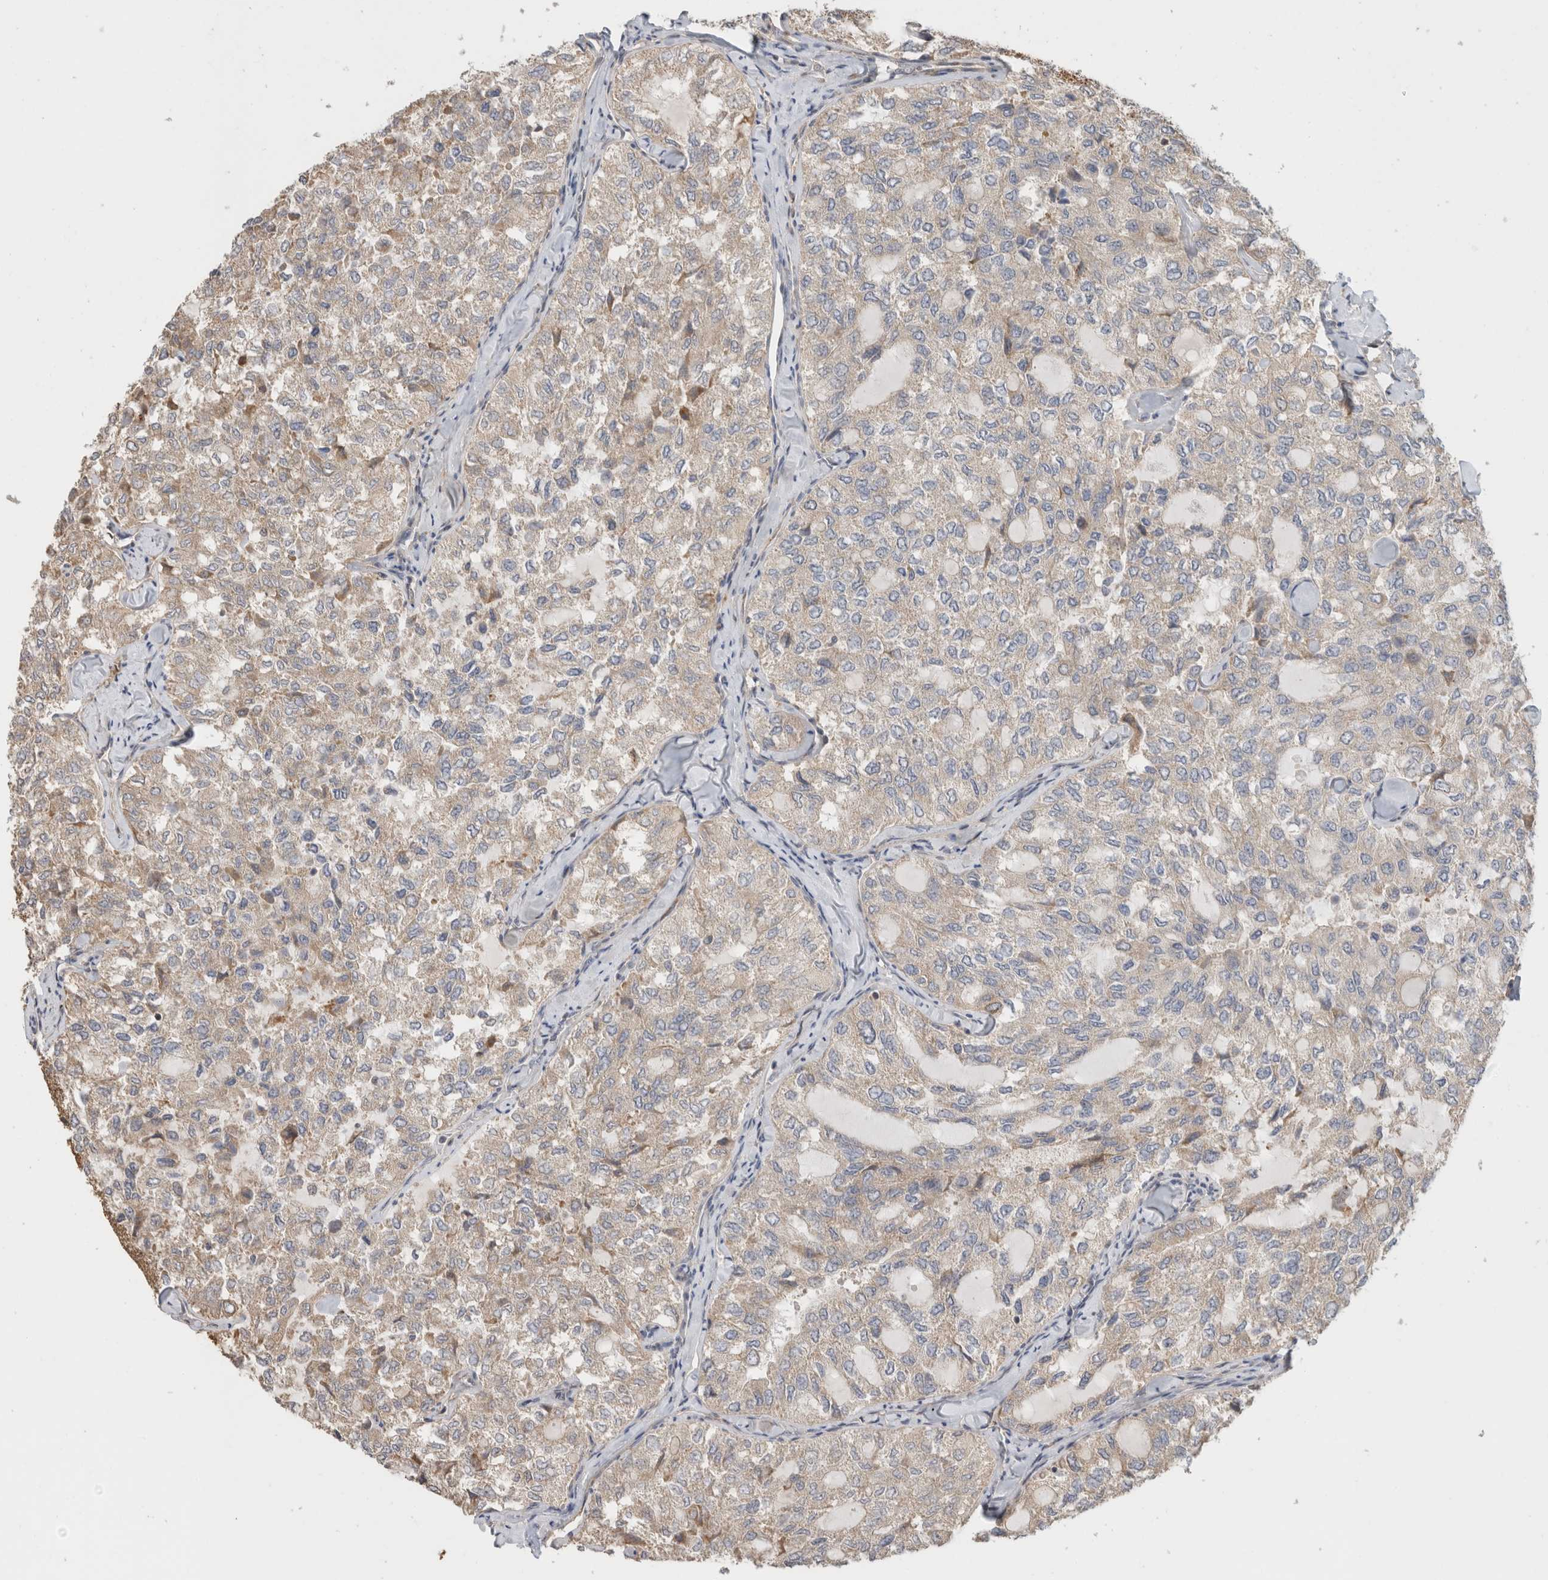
{"staining": {"intensity": "weak", "quantity": "<25%", "location": "cytoplasmic/membranous"}, "tissue": "thyroid cancer", "cell_type": "Tumor cells", "image_type": "cancer", "snomed": [{"axis": "morphology", "description": "Follicular adenoma carcinoma, NOS"}, {"axis": "topography", "description": "Thyroid gland"}], "caption": "The image exhibits no staining of tumor cells in thyroid follicular adenoma carcinoma. Nuclei are stained in blue.", "gene": "PCDHB15", "patient": {"sex": "male", "age": 75}}